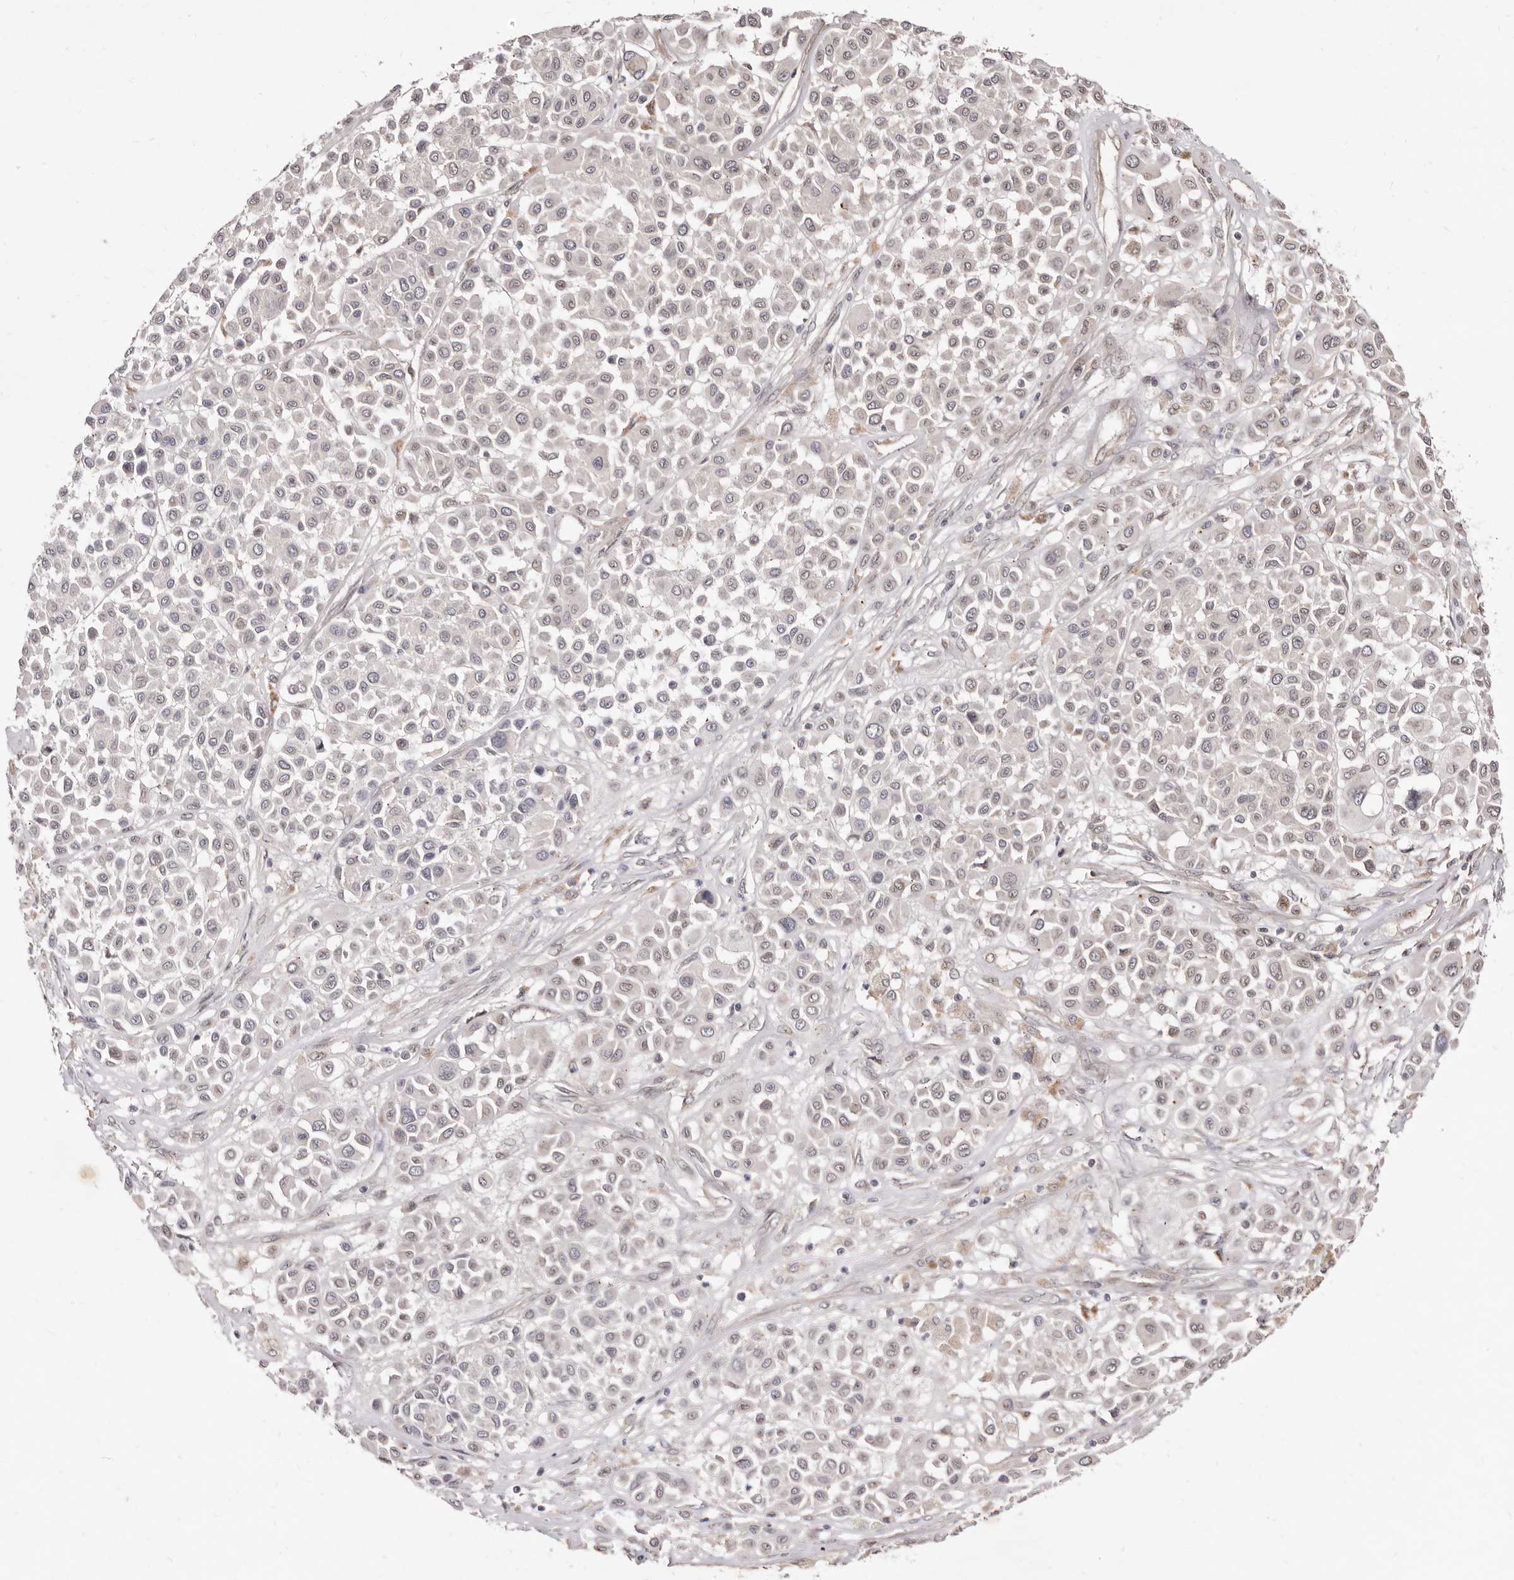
{"staining": {"intensity": "weak", "quantity": "<25%", "location": "nuclear"}, "tissue": "melanoma", "cell_type": "Tumor cells", "image_type": "cancer", "snomed": [{"axis": "morphology", "description": "Malignant melanoma, Metastatic site"}, {"axis": "topography", "description": "Soft tissue"}], "caption": "DAB immunohistochemical staining of human melanoma exhibits no significant expression in tumor cells.", "gene": "LCORL", "patient": {"sex": "male", "age": 41}}